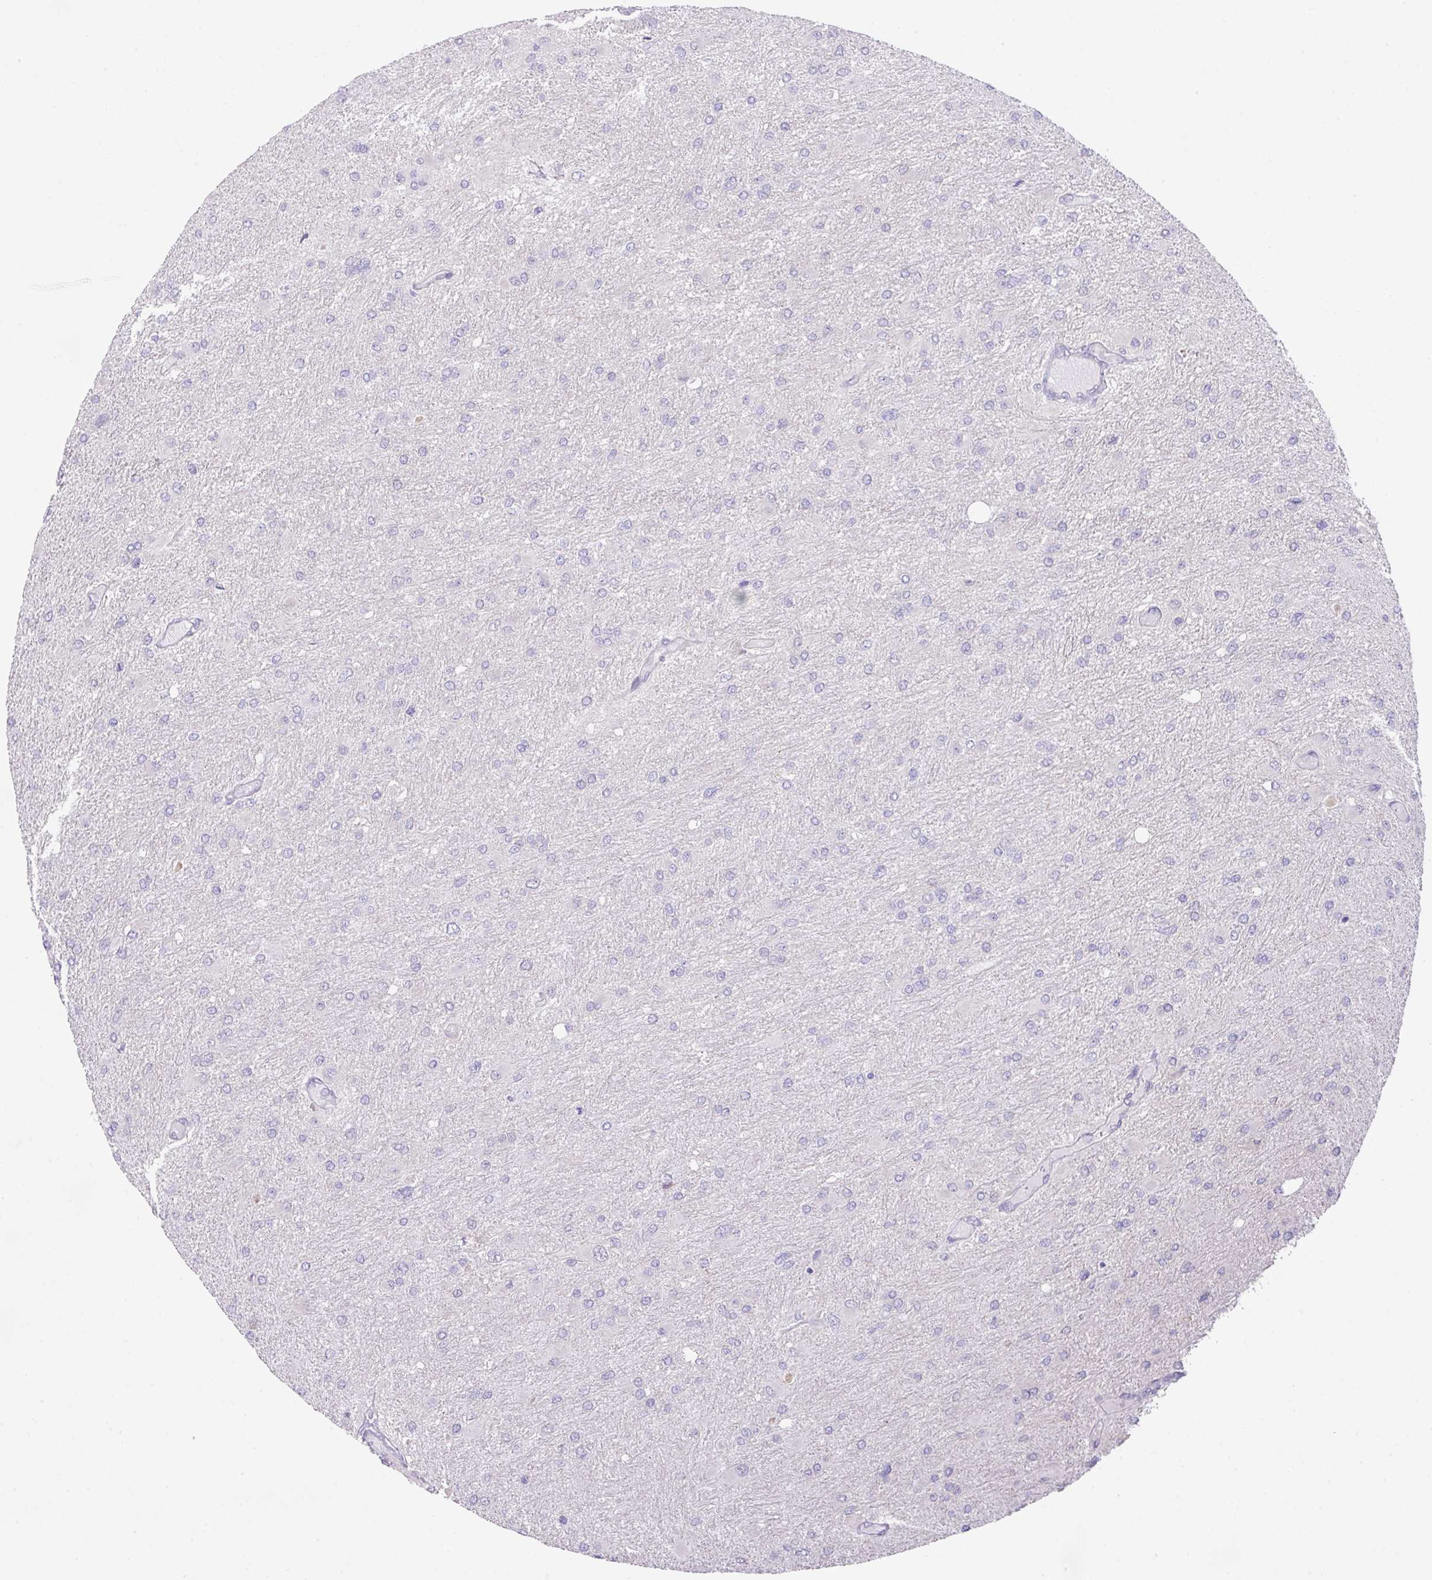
{"staining": {"intensity": "negative", "quantity": "none", "location": "none"}, "tissue": "glioma", "cell_type": "Tumor cells", "image_type": "cancer", "snomed": [{"axis": "morphology", "description": "Glioma, malignant, High grade"}, {"axis": "topography", "description": "Cerebral cortex"}], "caption": "IHC photomicrograph of neoplastic tissue: human malignant glioma (high-grade) stained with DAB (3,3'-diaminobenzidine) reveals no significant protein staining in tumor cells.", "gene": "ANKRD13B", "patient": {"sex": "female", "age": 36}}